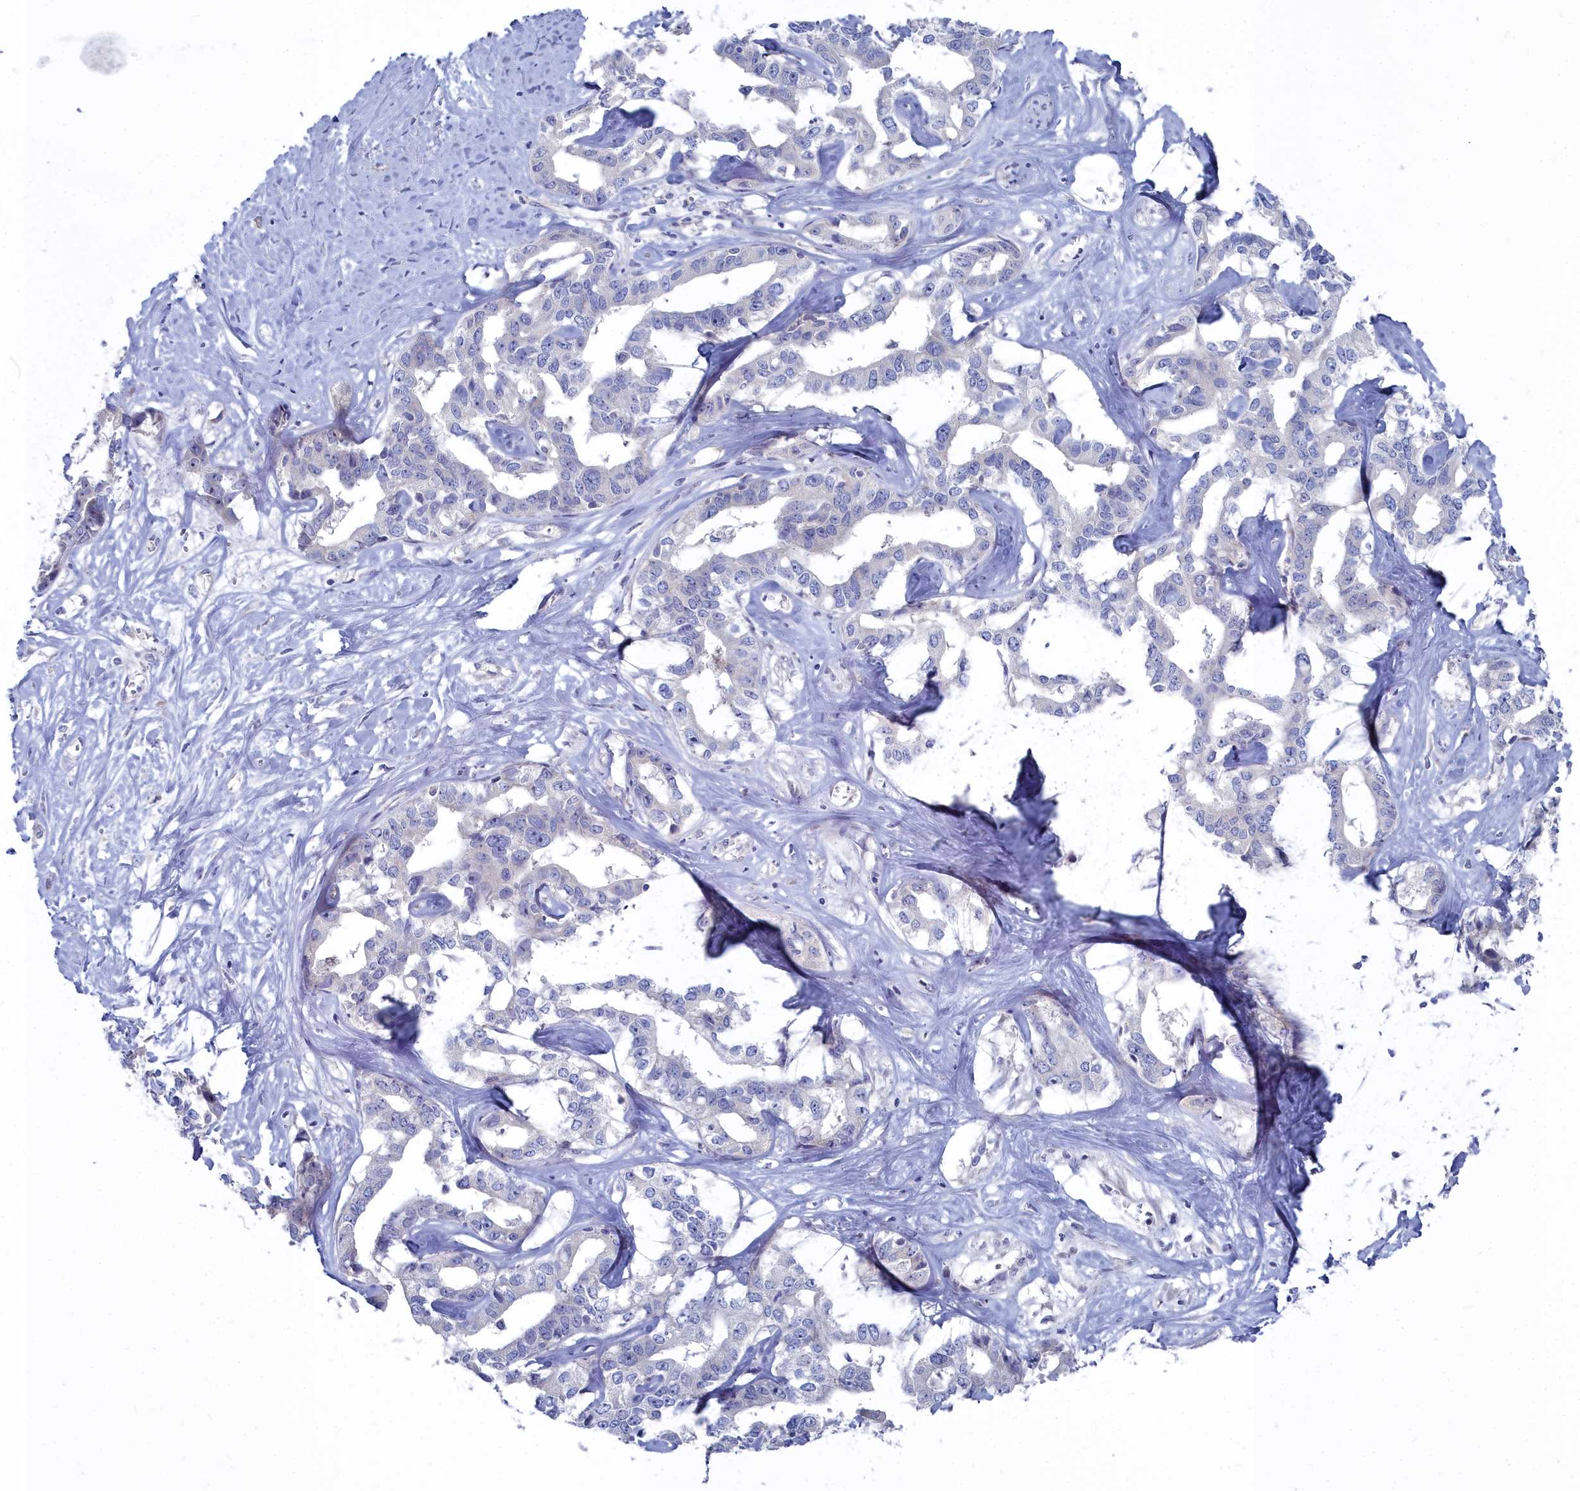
{"staining": {"intensity": "negative", "quantity": "none", "location": "none"}, "tissue": "liver cancer", "cell_type": "Tumor cells", "image_type": "cancer", "snomed": [{"axis": "morphology", "description": "Cholangiocarcinoma"}, {"axis": "topography", "description": "Liver"}], "caption": "Human liver cancer stained for a protein using immunohistochemistry (IHC) reveals no positivity in tumor cells.", "gene": "CCDC149", "patient": {"sex": "male", "age": 59}}